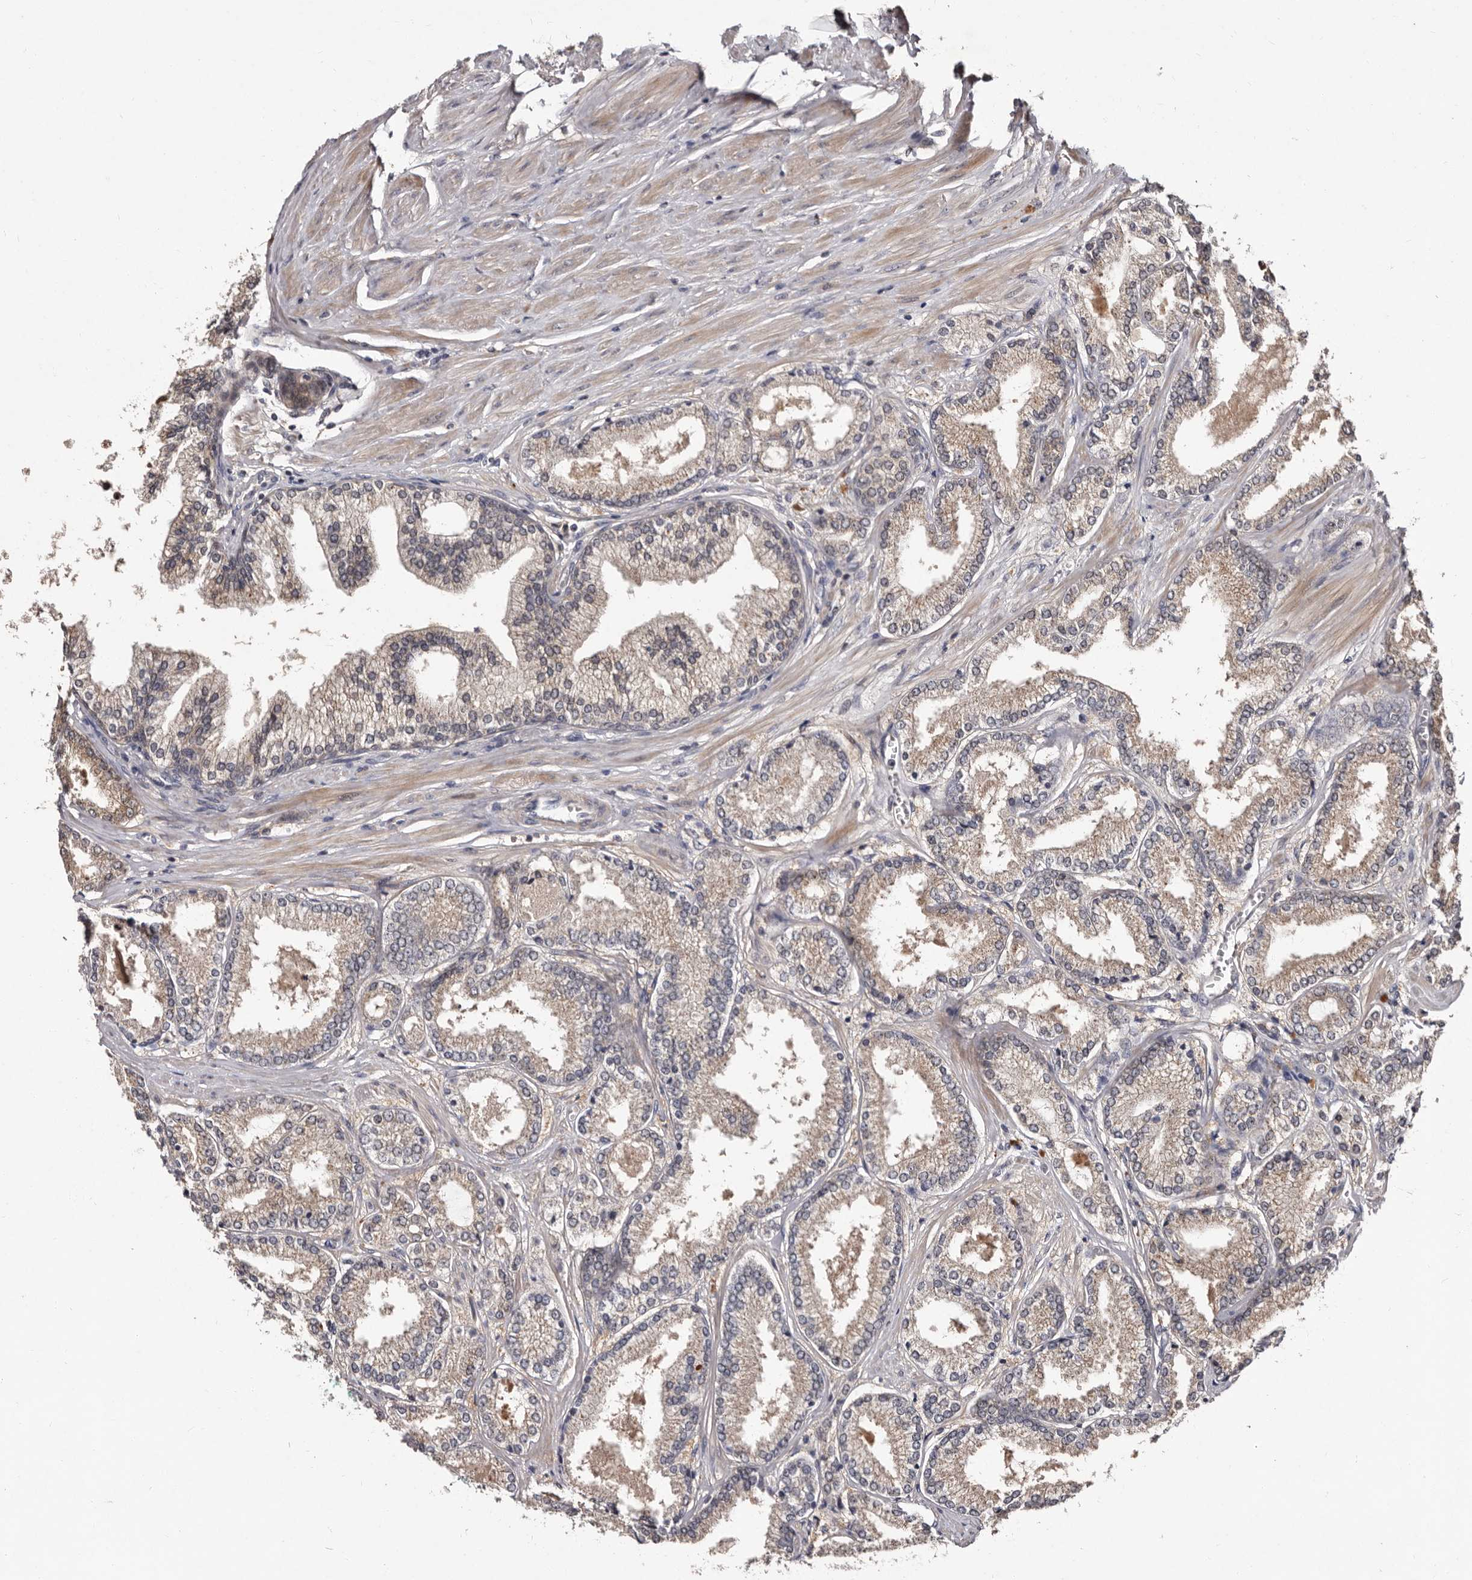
{"staining": {"intensity": "weak", "quantity": ">75%", "location": "cytoplasmic/membranous"}, "tissue": "prostate cancer", "cell_type": "Tumor cells", "image_type": "cancer", "snomed": [{"axis": "morphology", "description": "Adenocarcinoma, Low grade"}, {"axis": "topography", "description": "Prostate"}], "caption": "Prostate cancer (low-grade adenocarcinoma) stained for a protein (brown) reveals weak cytoplasmic/membranous positive expression in about >75% of tumor cells.", "gene": "DNPH1", "patient": {"sex": "male", "age": 62}}